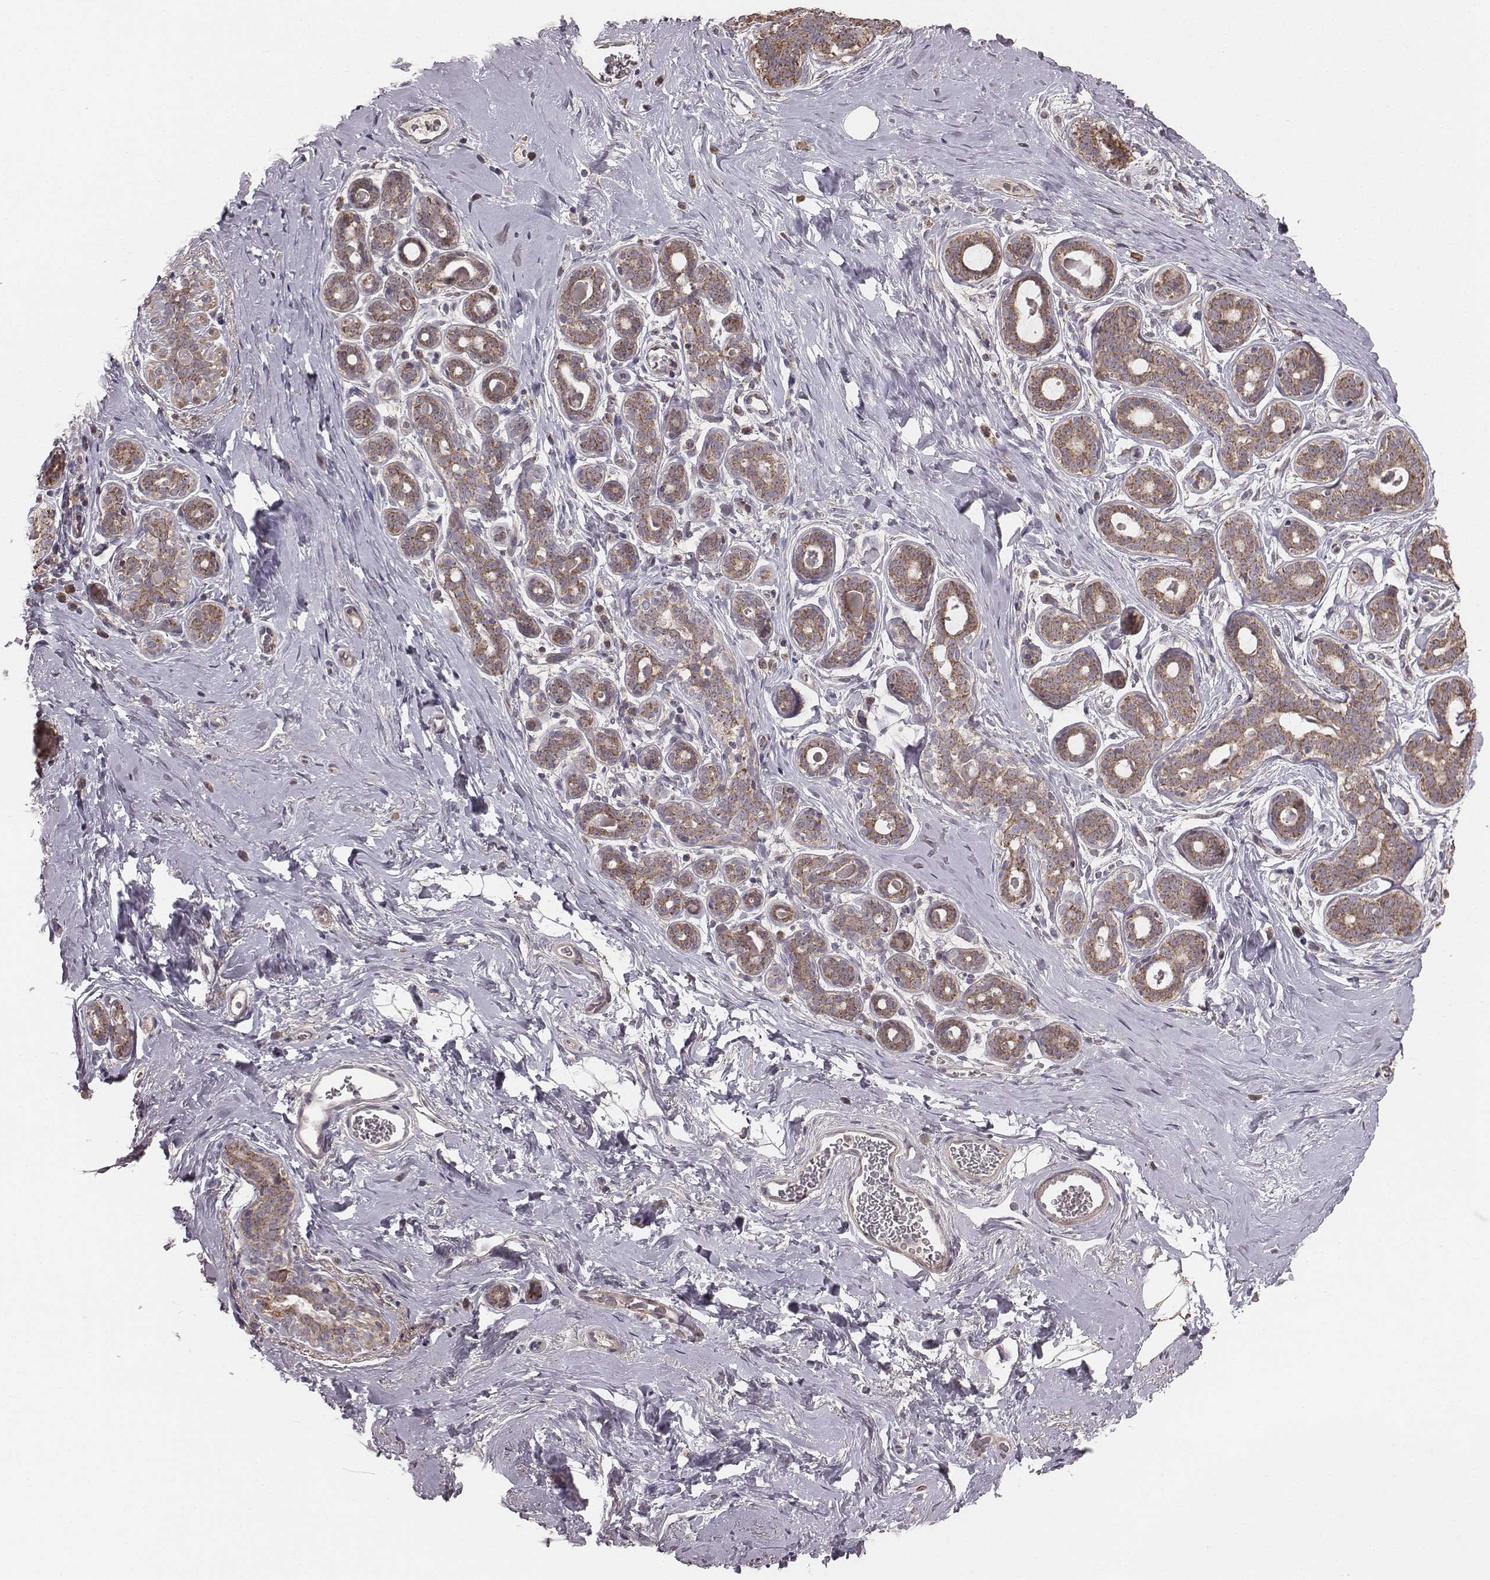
{"staining": {"intensity": "moderate", "quantity": ">75%", "location": "cytoplasmic/membranous"}, "tissue": "breast", "cell_type": "Adipocytes", "image_type": "normal", "snomed": [{"axis": "morphology", "description": "Normal tissue, NOS"}, {"axis": "topography", "description": "Skin"}, {"axis": "topography", "description": "Breast"}], "caption": "Immunohistochemical staining of benign breast demonstrates >75% levels of moderate cytoplasmic/membranous protein positivity in about >75% of adipocytes. The staining was performed using DAB (3,3'-diaminobenzidine), with brown indicating positive protein expression. Nuclei are stained blue with hematoxylin.", "gene": "PDCD2L", "patient": {"sex": "female", "age": 43}}